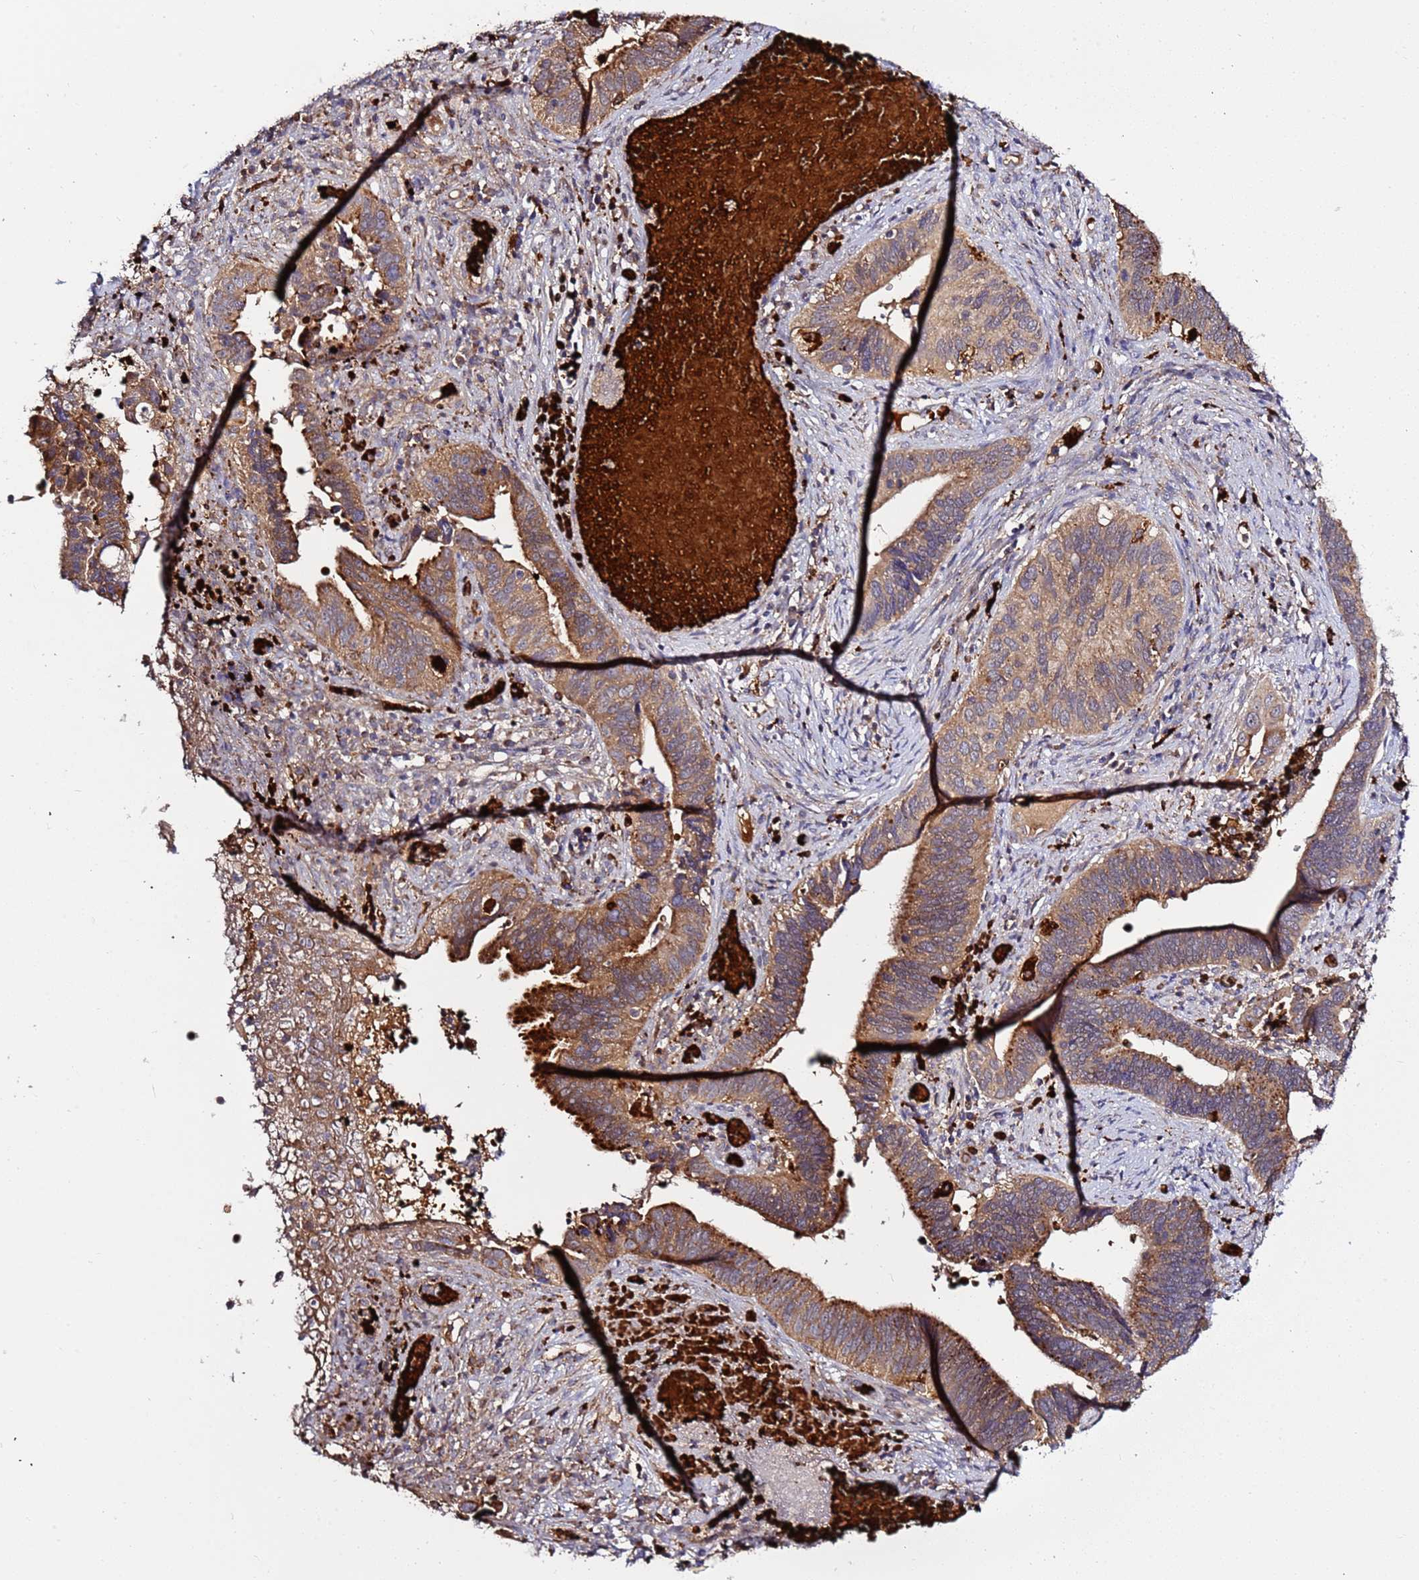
{"staining": {"intensity": "moderate", "quantity": ">75%", "location": "cytoplasmic/membranous"}, "tissue": "cervical cancer", "cell_type": "Tumor cells", "image_type": "cancer", "snomed": [{"axis": "morphology", "description": "Adenocarcinoma, NOS"}, {"axis": "topography", "description": "Cervix"}], "caption": "High-magnification brightfield microscopy of adenocarcinoma (cervical) stained with DAB (brown) and counterstained with hematoxylin (blue). tumor cells exhibit moderate cytoplasmic/membranous staining is present in approximately>75% of cells. (brown staining indicates protein expression, while blue staining denotes nuclei).", "gene": "VPS36", "patient": {"sex": "female", "age": 42}}